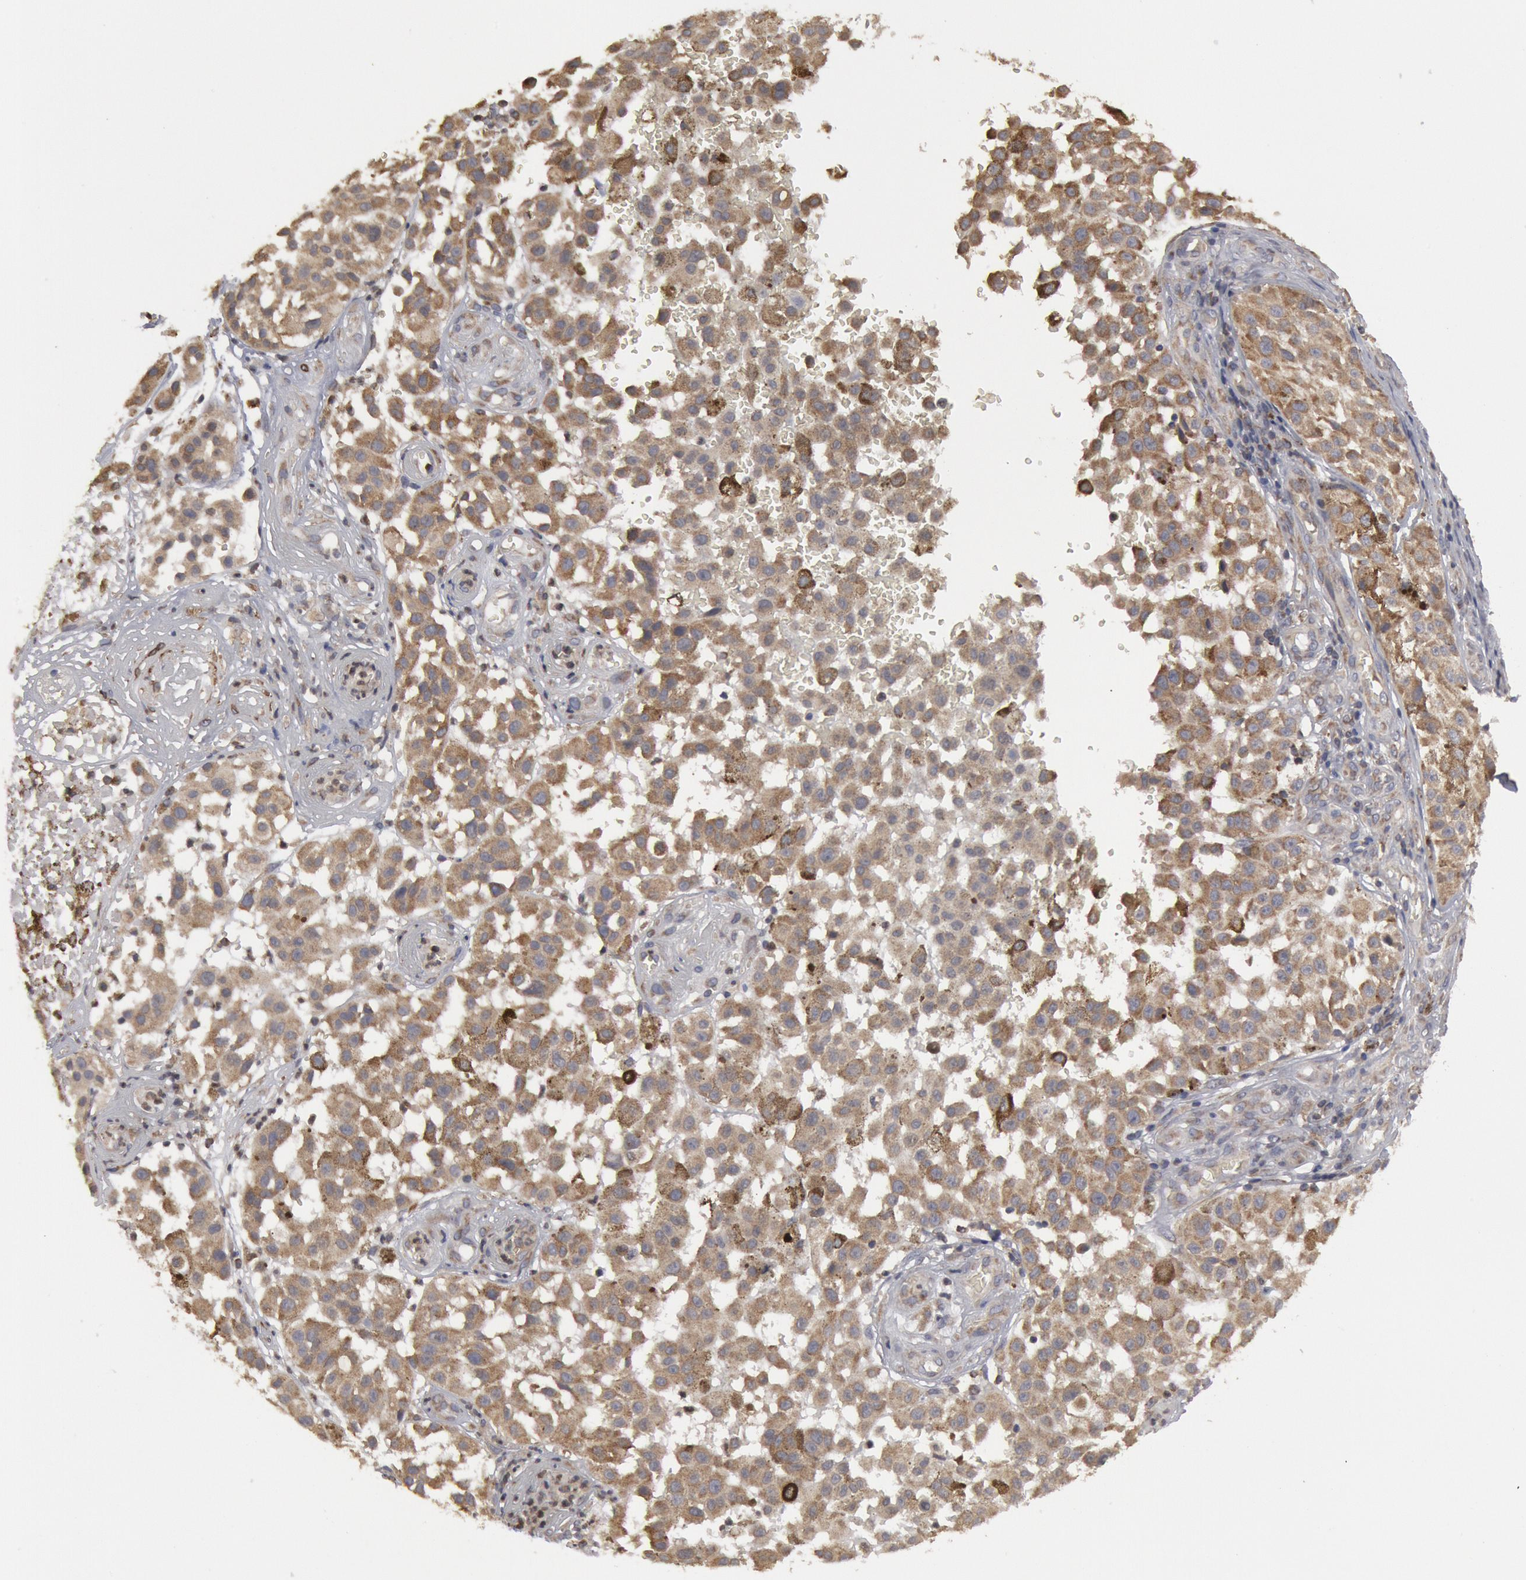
{"staining": {"intensity": "moderate", "quantity": ">75%", "location": "cytoplasmic/membranous"}, "tissue": "melanoma", "cell_type": "Tumor cells", "image_type": "cancer", "snomed": [{"axis": "morphology", "description": "Malignant melanoma, NOS"}, {"axis": "topography", "description": "Skin"}], "caption": "Human malignant melanoma stained for a protein (brown) reveals moderate cytoplasmic/membranous positive positivity in about >75% of tumor cells.", "gene": "OSBPL8", "patient": {"sex": "female", "age": 64}}